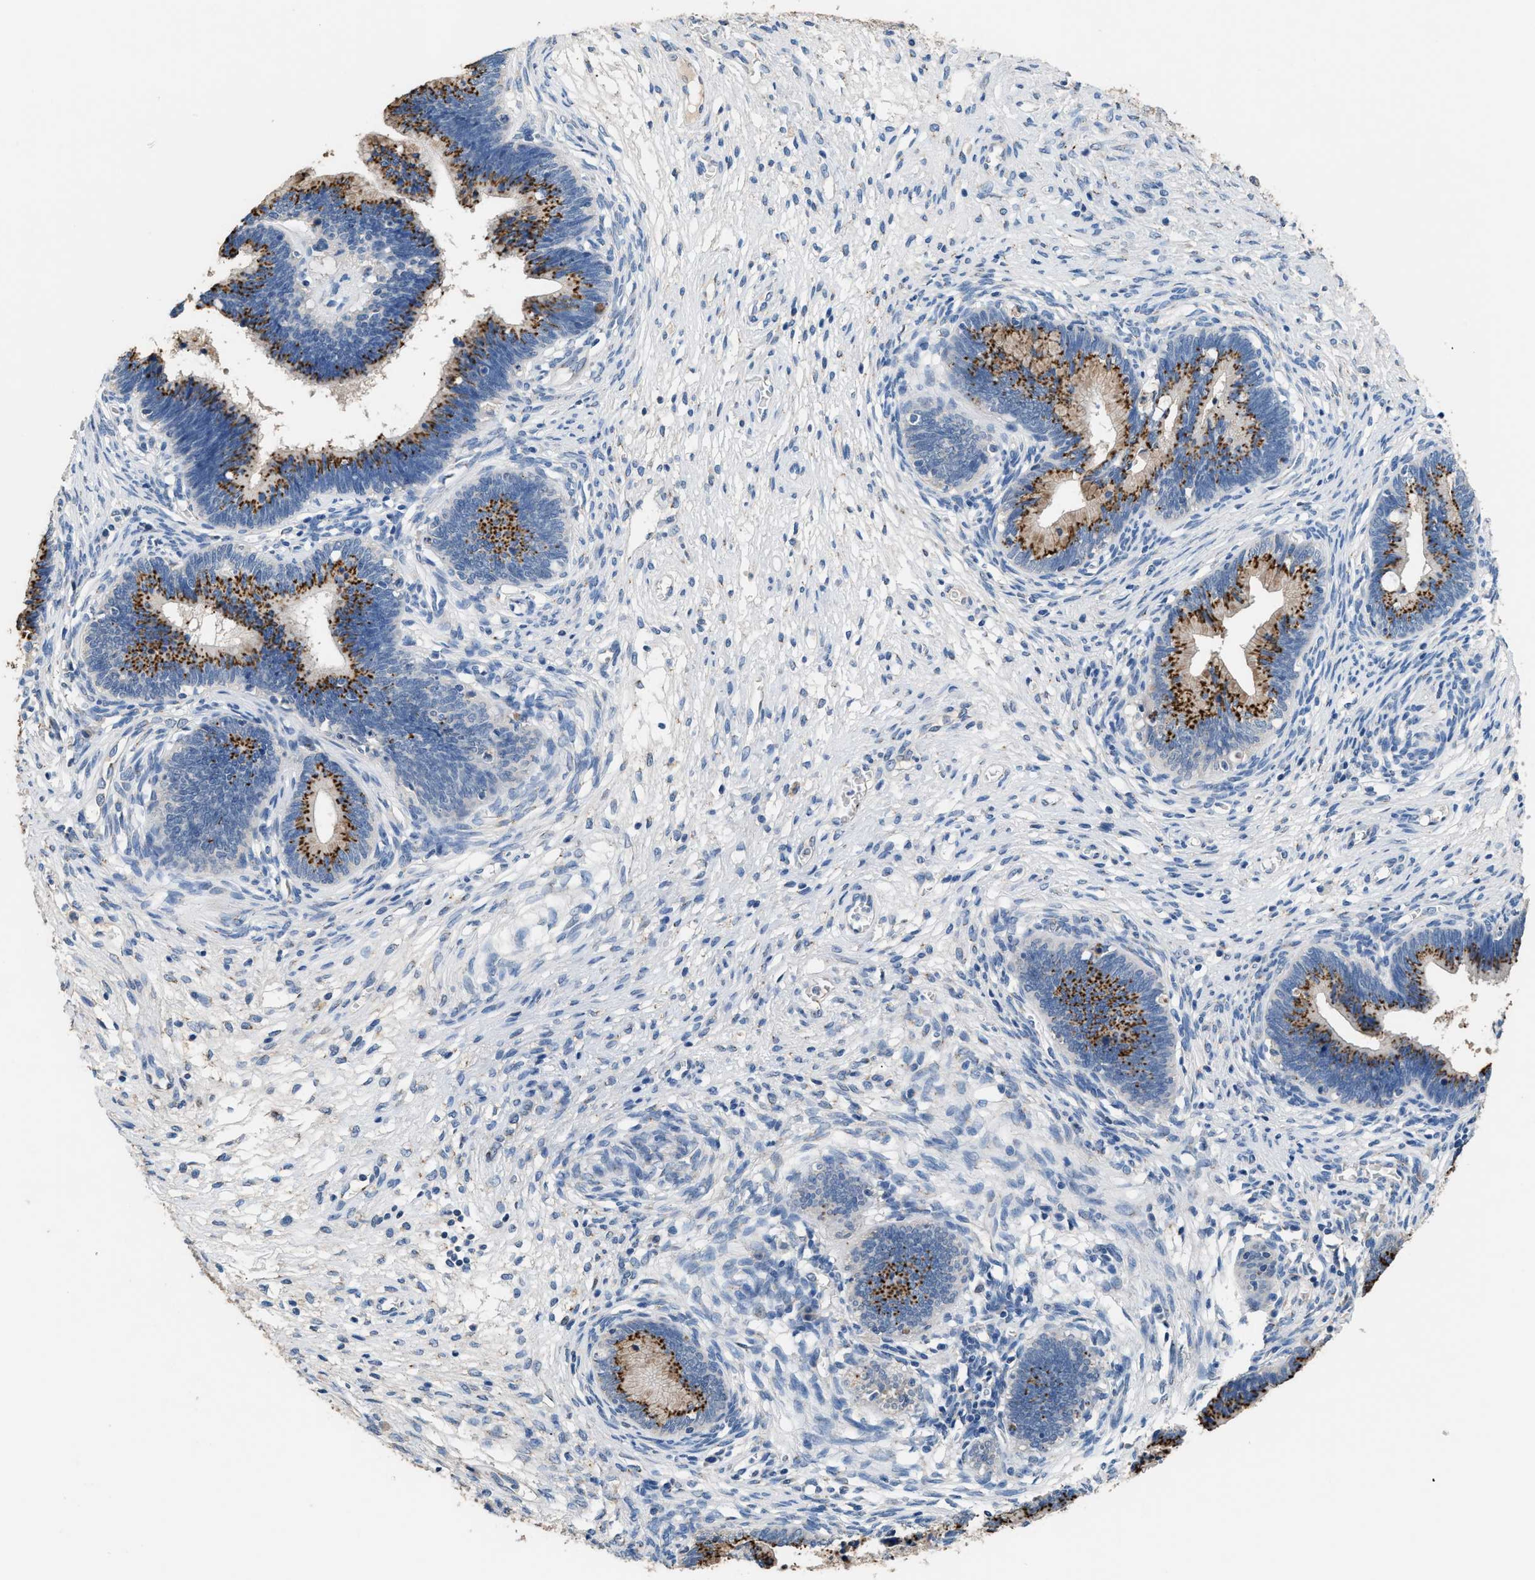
{"staining": {"intensity": "strong", "quantity": ">75%", "location": "cytoplasmic/membranous"}, "tissue": "cervical cancer", "cell_type": "Tumor cells", "image_type": "cancer", "snomed": [{"axis": "morphology", "description": "Adenocarcinoma, NOS"}, {"axis": "topography", "description": "Cervix"}], "caption": "Cervical adenocarcinoma tissue displays strong cytoplasmic/membranous positivity in approximately >75% of tumor cells", "gene": "GOLM1", "patient": {"sex": "female", "age": 44}}